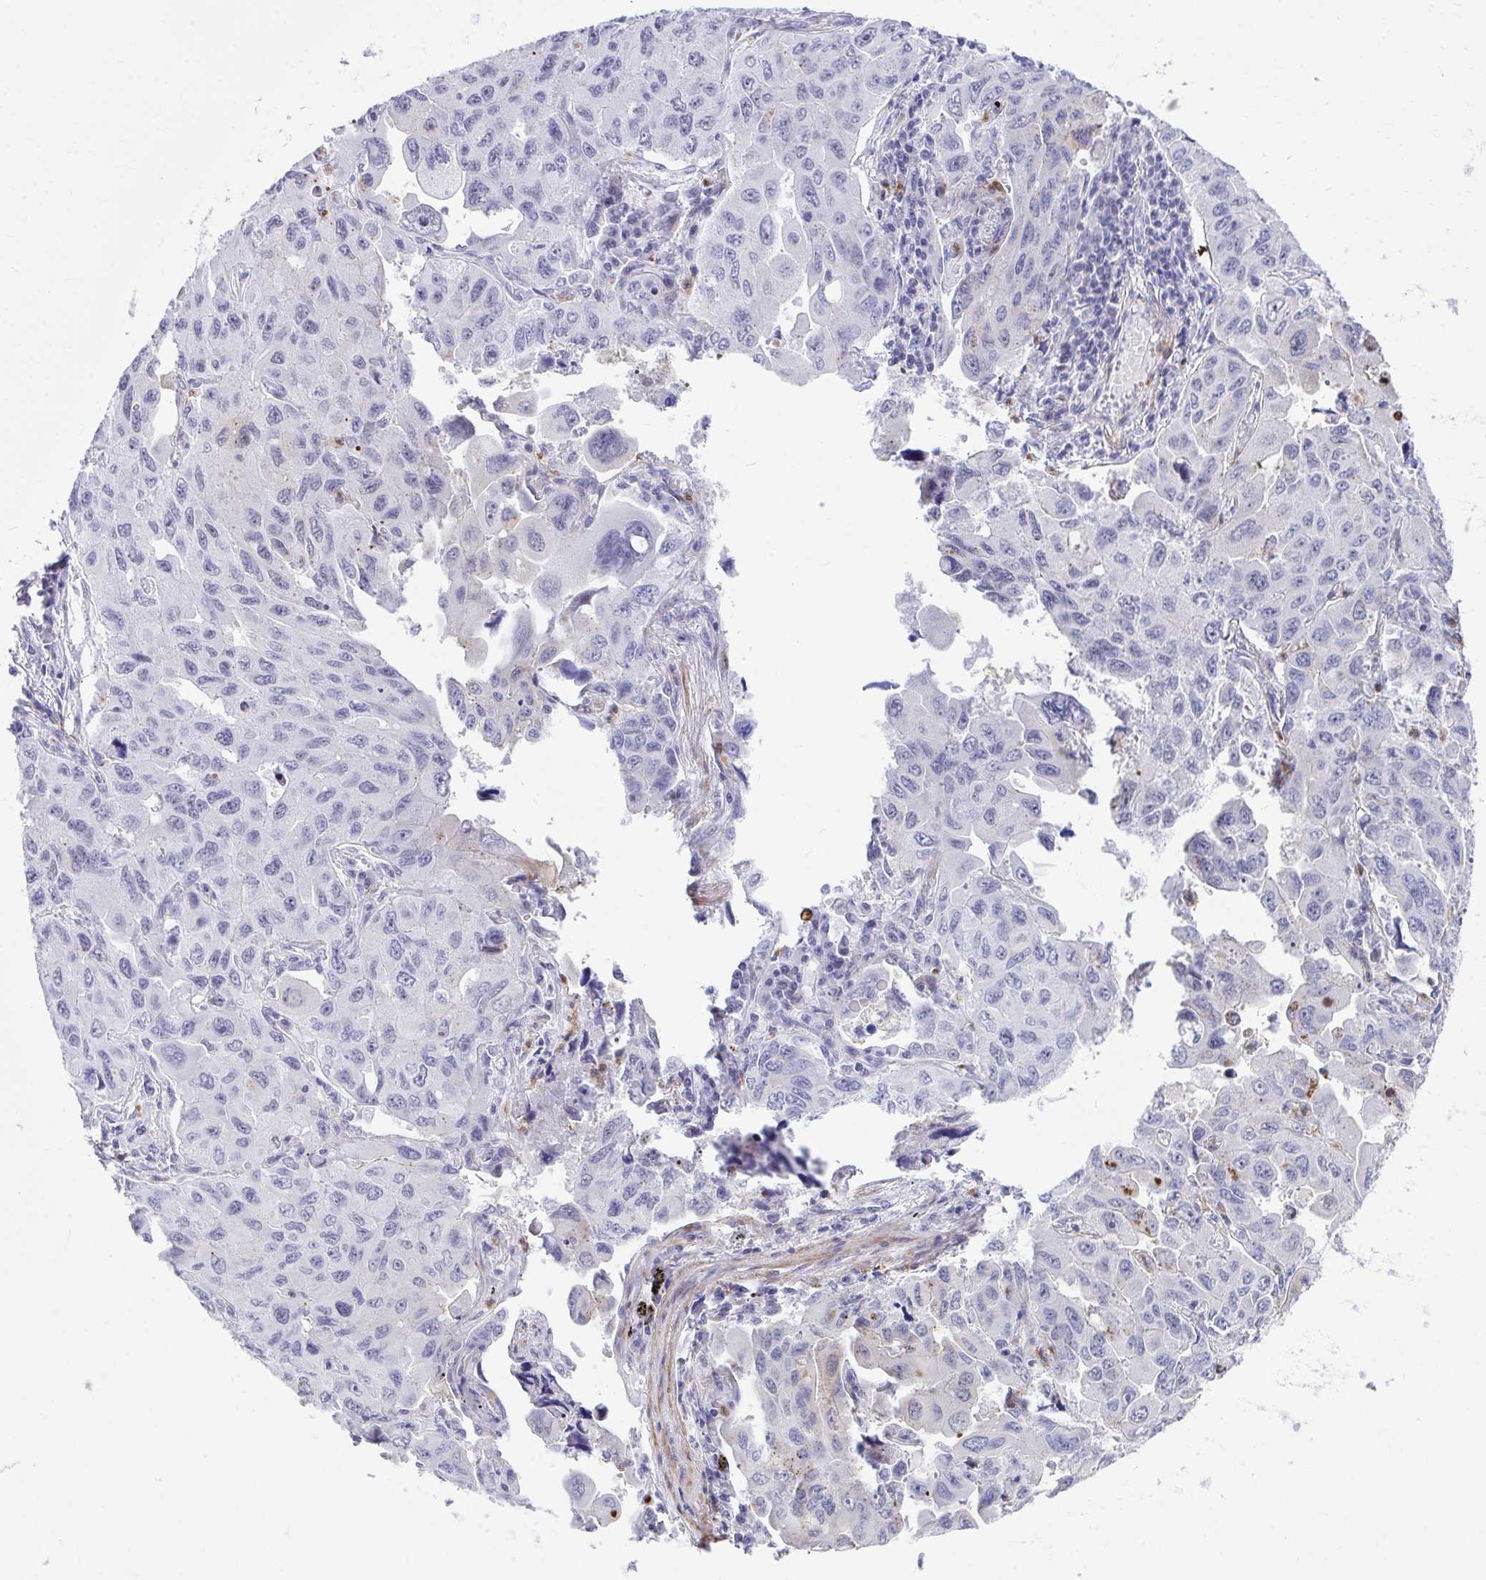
{"staining": {"intensity": "negative", "quantity": "none", "location": "none"}, "tissue": "lung cancer", "cell_type": "Tumor cells", "image_type": "cancer", "snomed": [{"axis": "morphology", "description": "Adenocarcinoma, NOS"}, {"axis": "topography", "description": "Lung"}], "caption": "This is an immunohistochemistry micrograph of human adenocarcinoma (lung). There is no expression in tumor cells.", "gene": "CSTB", "patient": {"sex": "male", "age": 64}}